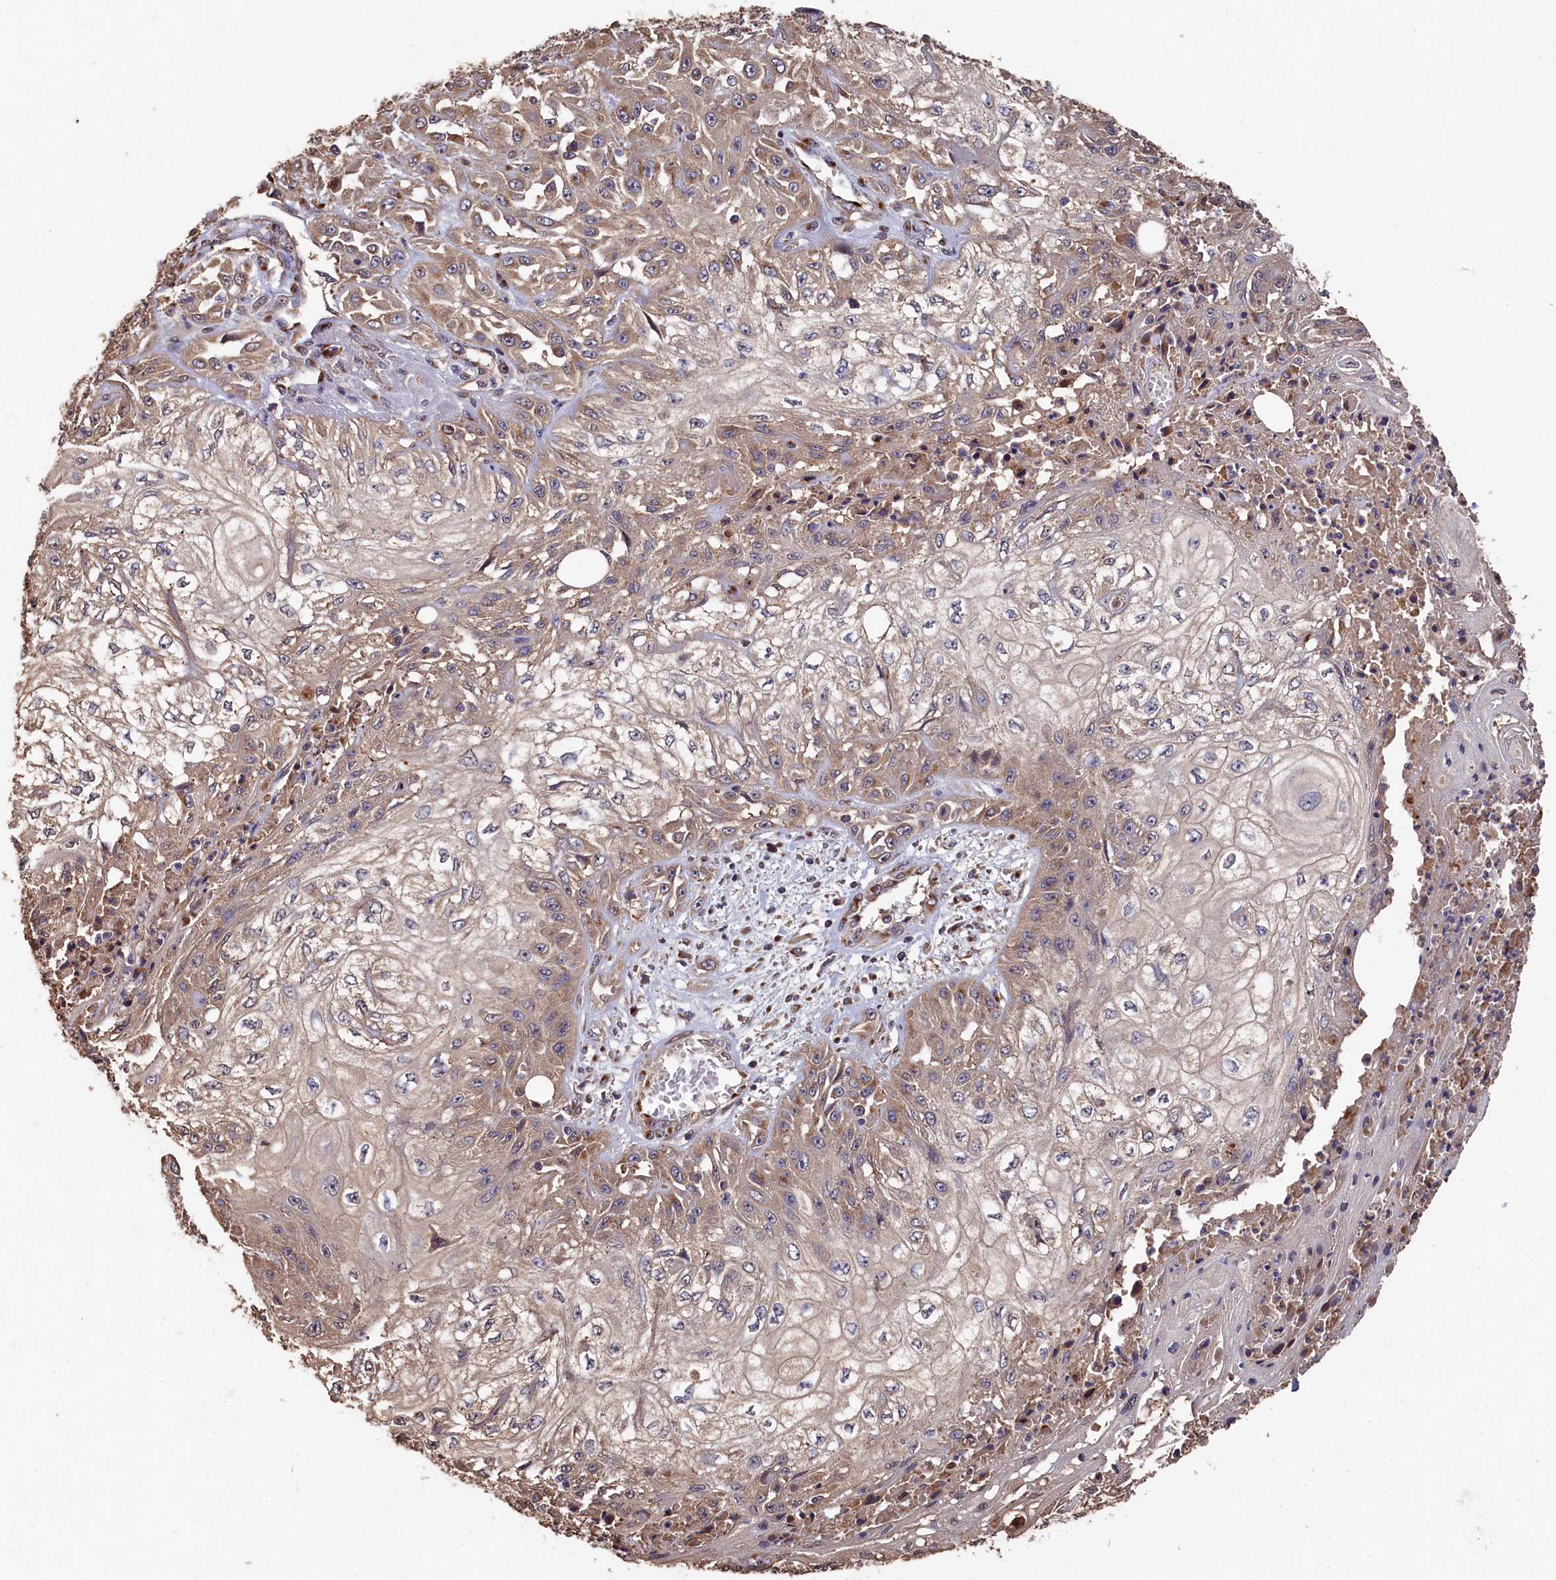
{"staining": {"intensity": "weak", "quantity": "25%-75%", "location": "cytoplasmic/membranous"}, "tissue": "skin cancer", "cell_type": "Tumor cells", "image_type": "cancer", "snomed": [{"axis": "morphology", "description": "Squamous cell carcinoma, NOS"}, {"axis": "morphology", "description": "Squamous cell carcinoma, metastatic, NOS"}, {"axis": "topography", "description": "Skin"}, {"axis": "topography", "description": "Lymph node"}], "caption": "Skin cancer stained with a brown dye shows weak cytoplasmic/membranous positive positivity in approximately 25%-75% of tumor cells.", "gene": "NAA60", "patient": {"sex": "male", "age": 75}}